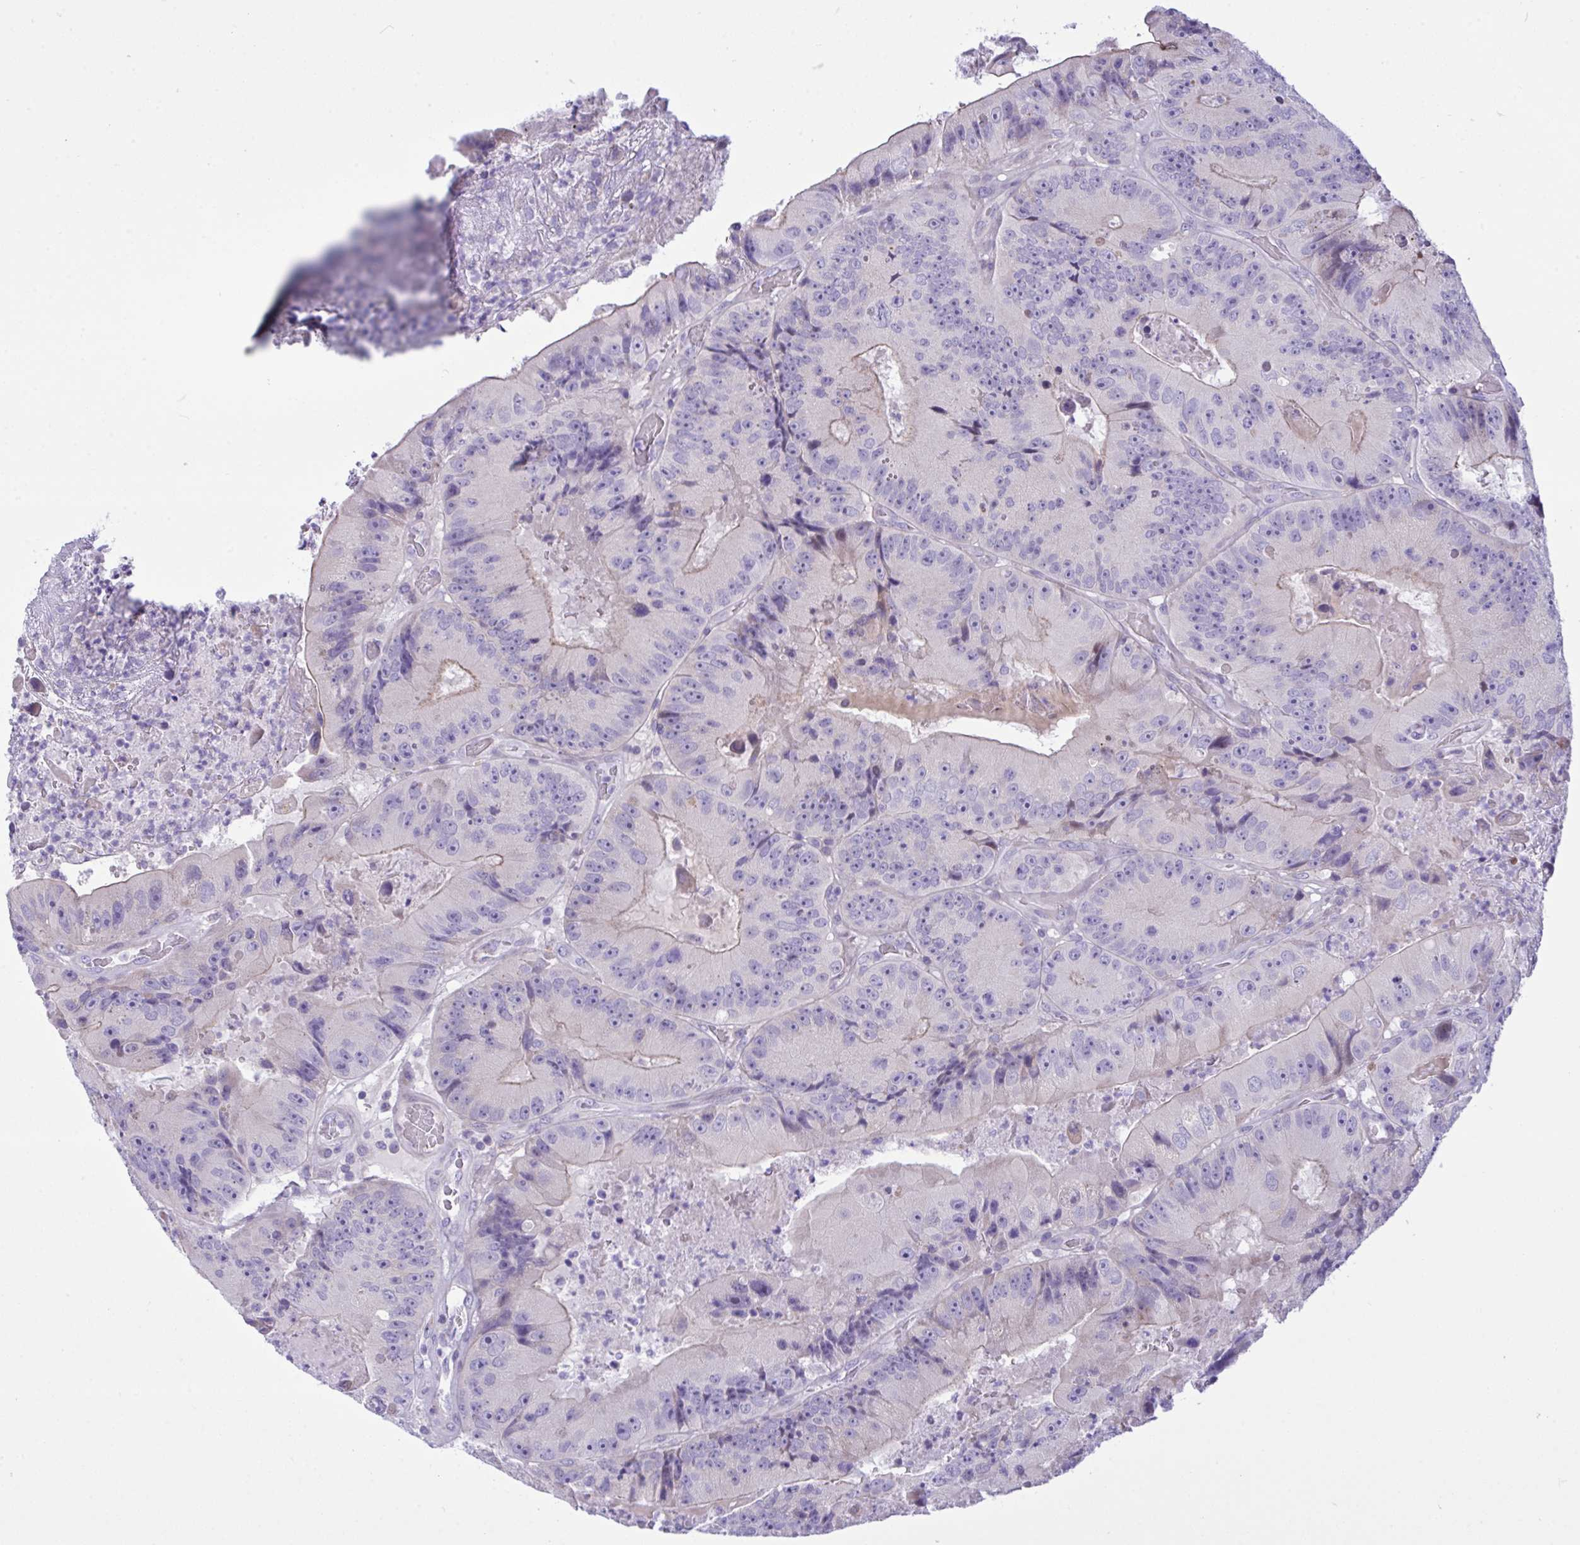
{"staining": {"intensity": "weak", "quantity": "<25%", "location": "cytoplasmic/membranous"}, "tissue": "colorectal cancer", "cell_type": "Tumor cells", "image_type": "cancer", "snomed": [{"axis": "morphology", "description": "Adenocarcinoma, NOS"}, {"axis": "topography", "description": "Colon"}], "caption": "Immunohistochemistry (IHC) micrograph of neoplastic tissue: adenocarcinoma (colorectal) stained with DAB exhibits no significant protein staining in tumor cells. The staining was performed using DAB to visualize the protein expression in brown, while the nuclei were stained in blue with hematoxylin (Magnification: 20x).", "gene": "WDR97", "patient": {"sex": "female", "age": 86}}